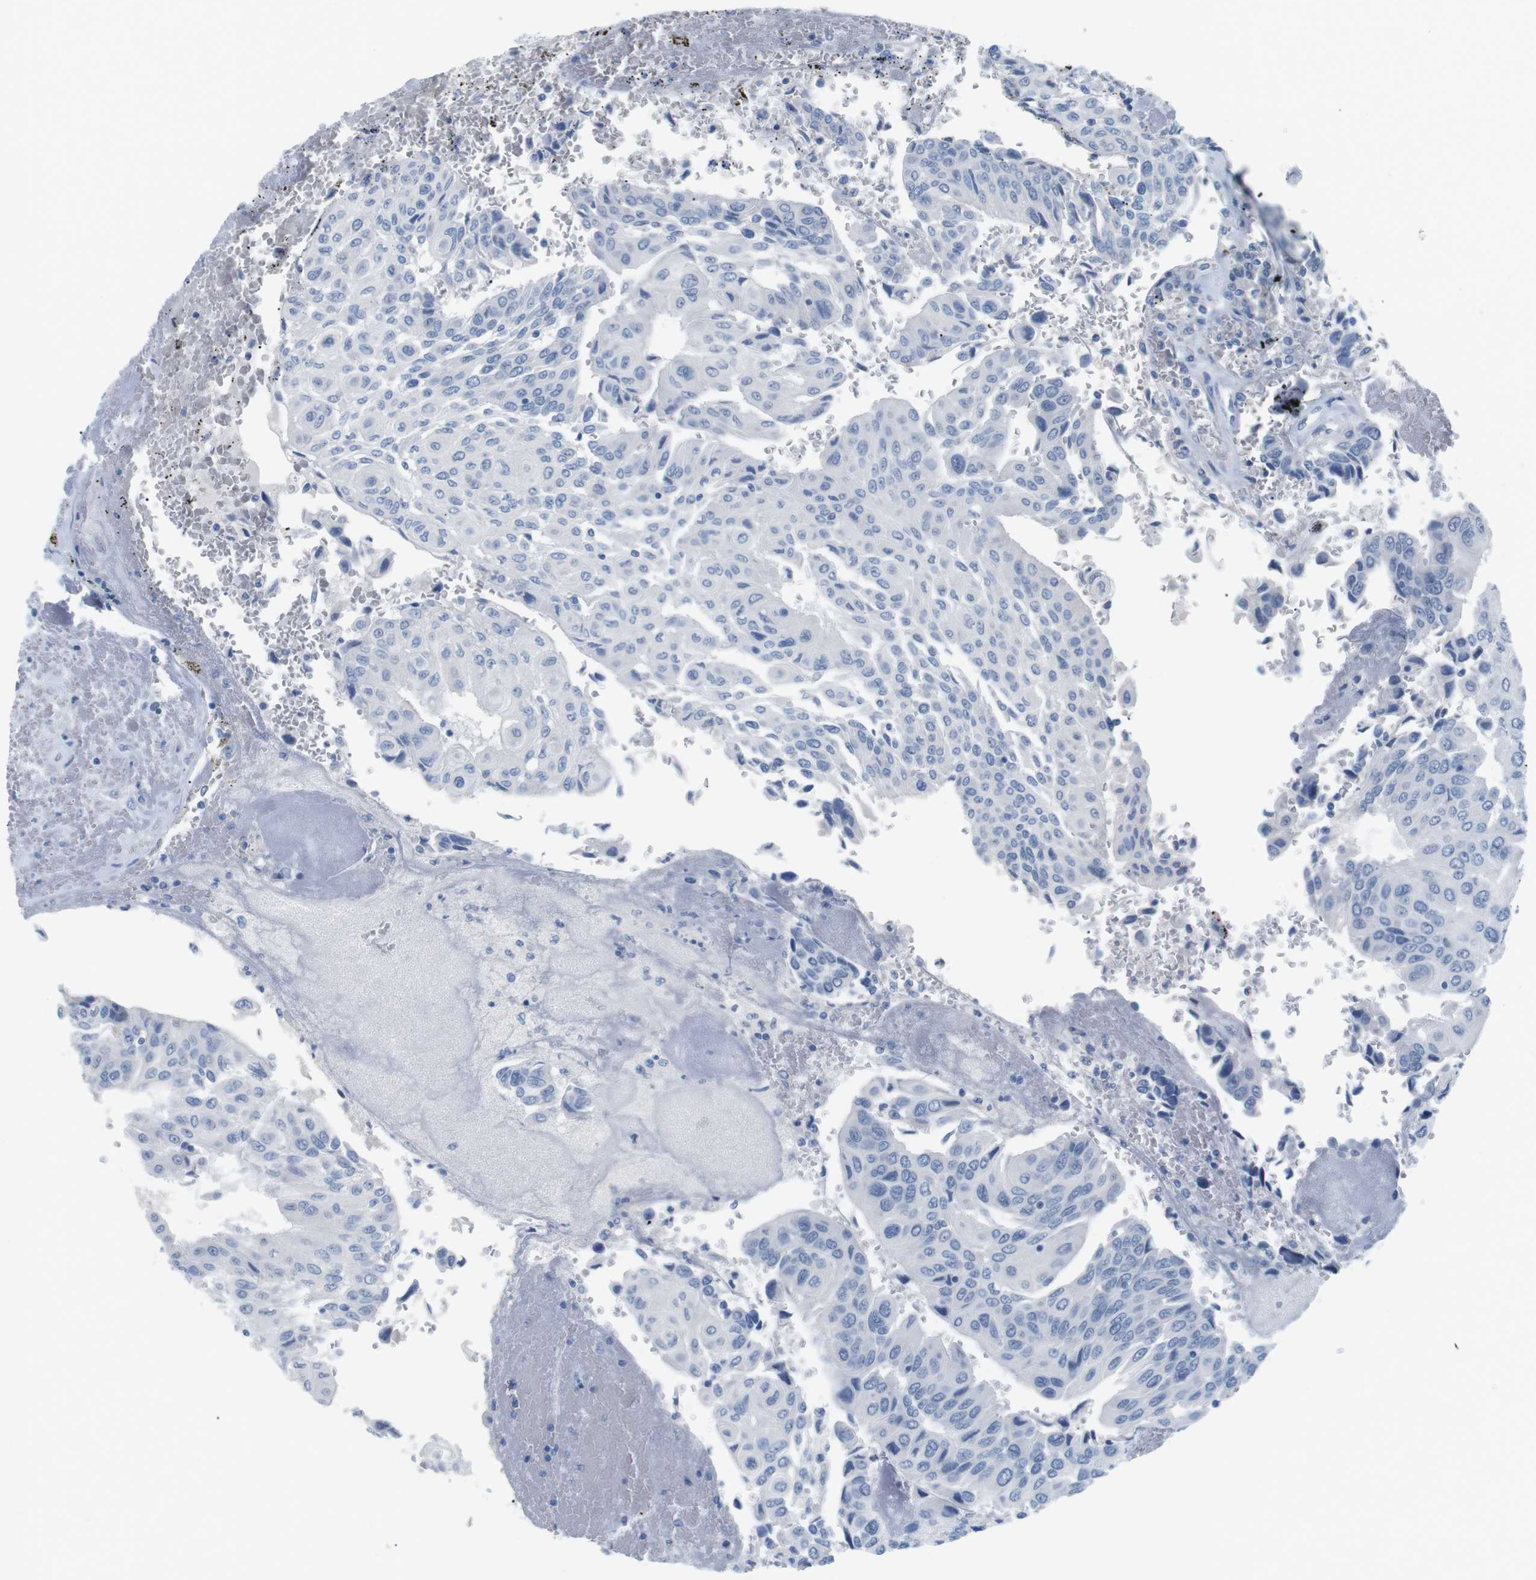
{"staining": {"intensity": "negative", "quantity": "none", "location": "none"}, "tissue": "urothelial cancer", "cell_type": "Tumor cells", "image_type": "cancer", "snomed": [{"axis": "morphology", "description": "Urothelial carcinoma, High grade"}, {"axis": "topography", "description": "Urinary bladder"}], "caption": "Micrograph shows no significant protein positivity in tumor cells of high-grade urothelial carcinoma. The staining was performed using DAB (3,3'-diaminobenzidine) to visualize the protein expression in brown, while the nuclei were stained in blue with hematoxylin (Magnification: 20x).", "gene": "HBG2", "patient": {"sex": "male", "age": 66}}